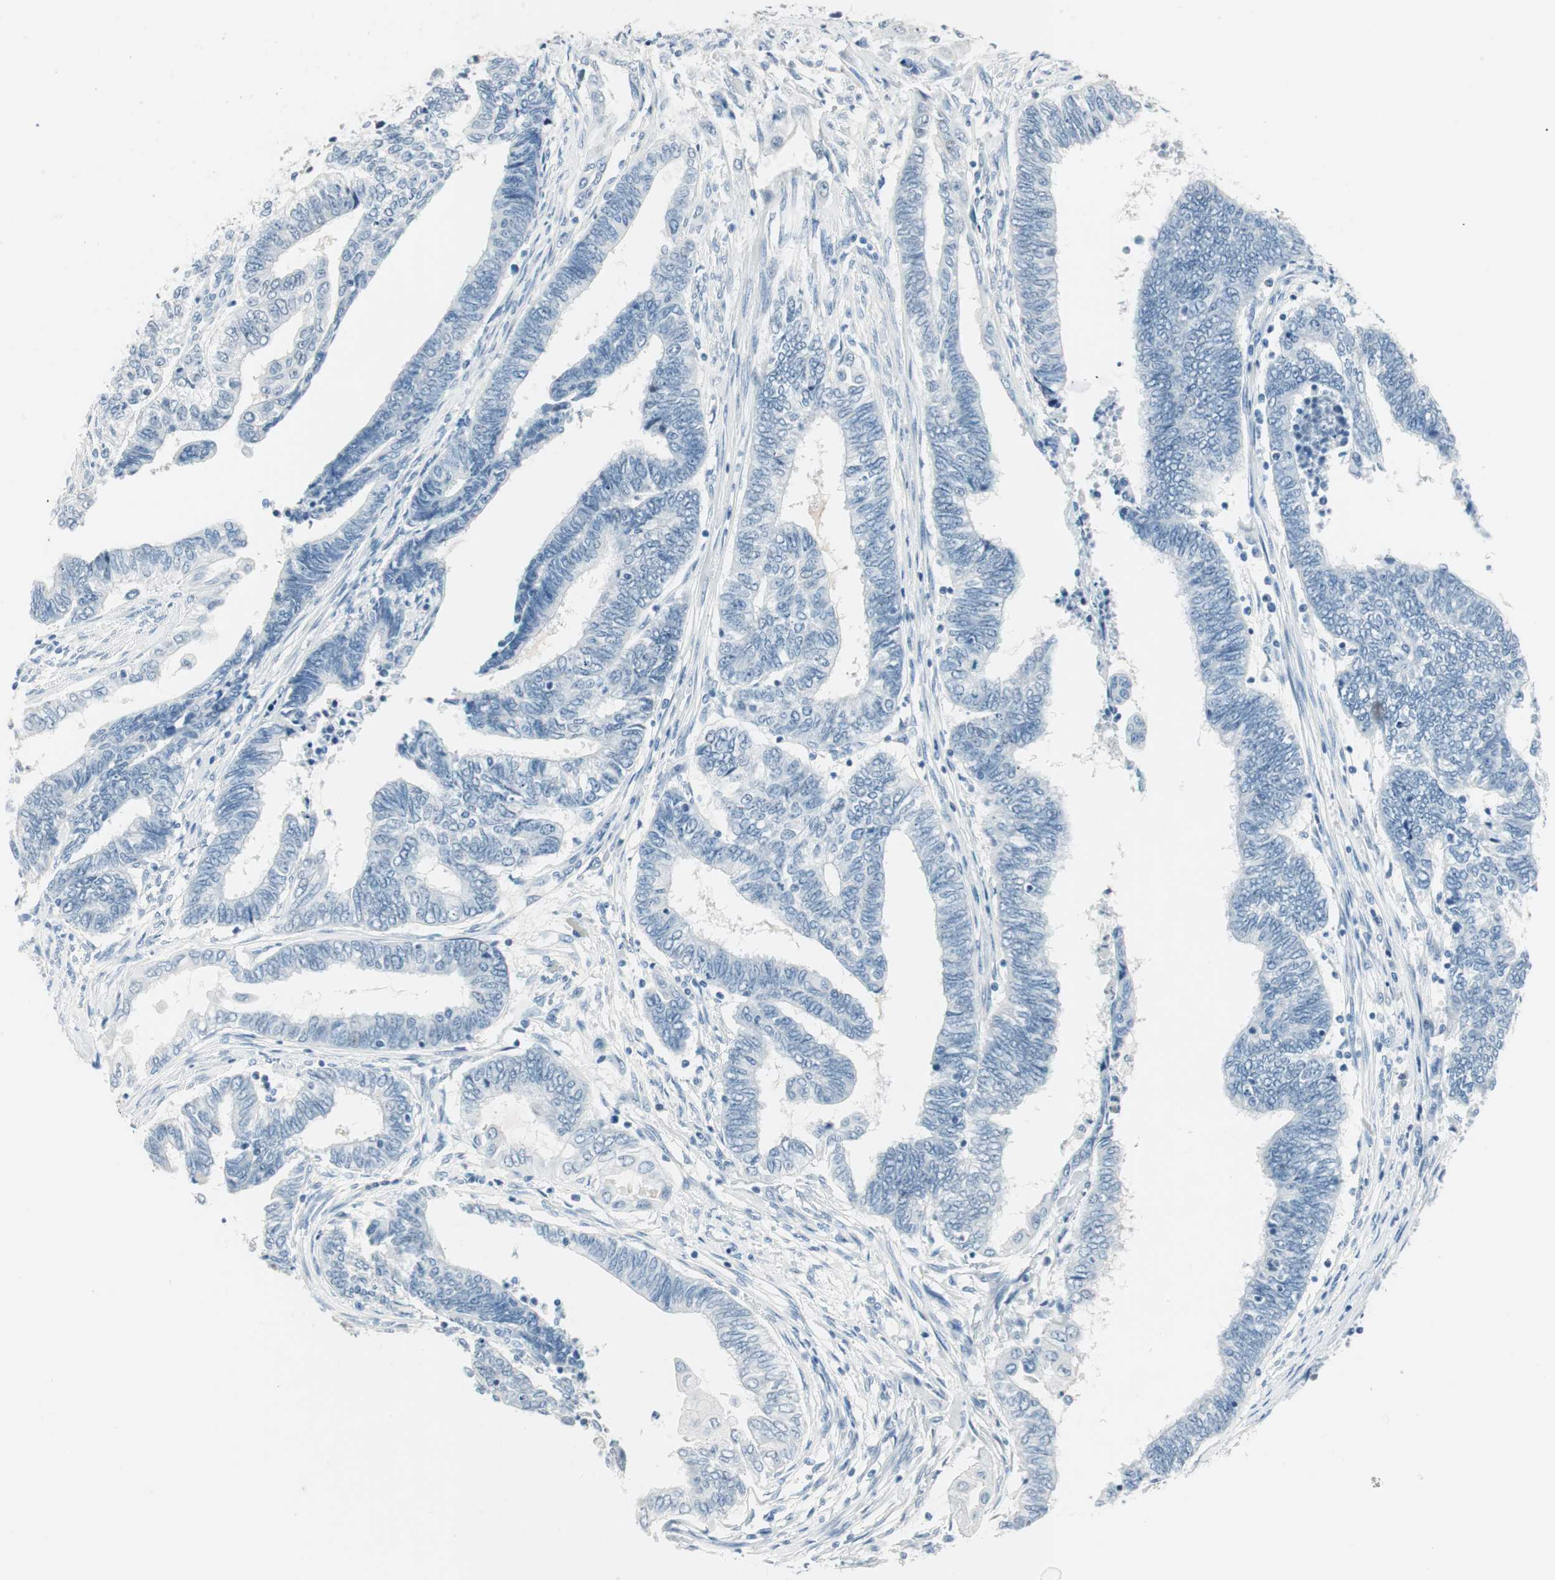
{"staining": {"intensity": "negative", "quantity": "none", "location": "none"}, "tissue": "endometrial cancer", "cell_type": "Tumor cells", "image_type": "cancer", "snomed": [{"axis": "morphology", "description": "Adenocarcinoma, NOS"}, {"axis": "topography", "description": "Uterus"}, {"axis": "topography", "description": "Endometrium"}], "caption": "Histopathology image shows no significant protein staining in tumor cells of endometrial adenocarcinoma.", "gene": "HOXB13", "patient": {"sex": "female", "age": 70}}